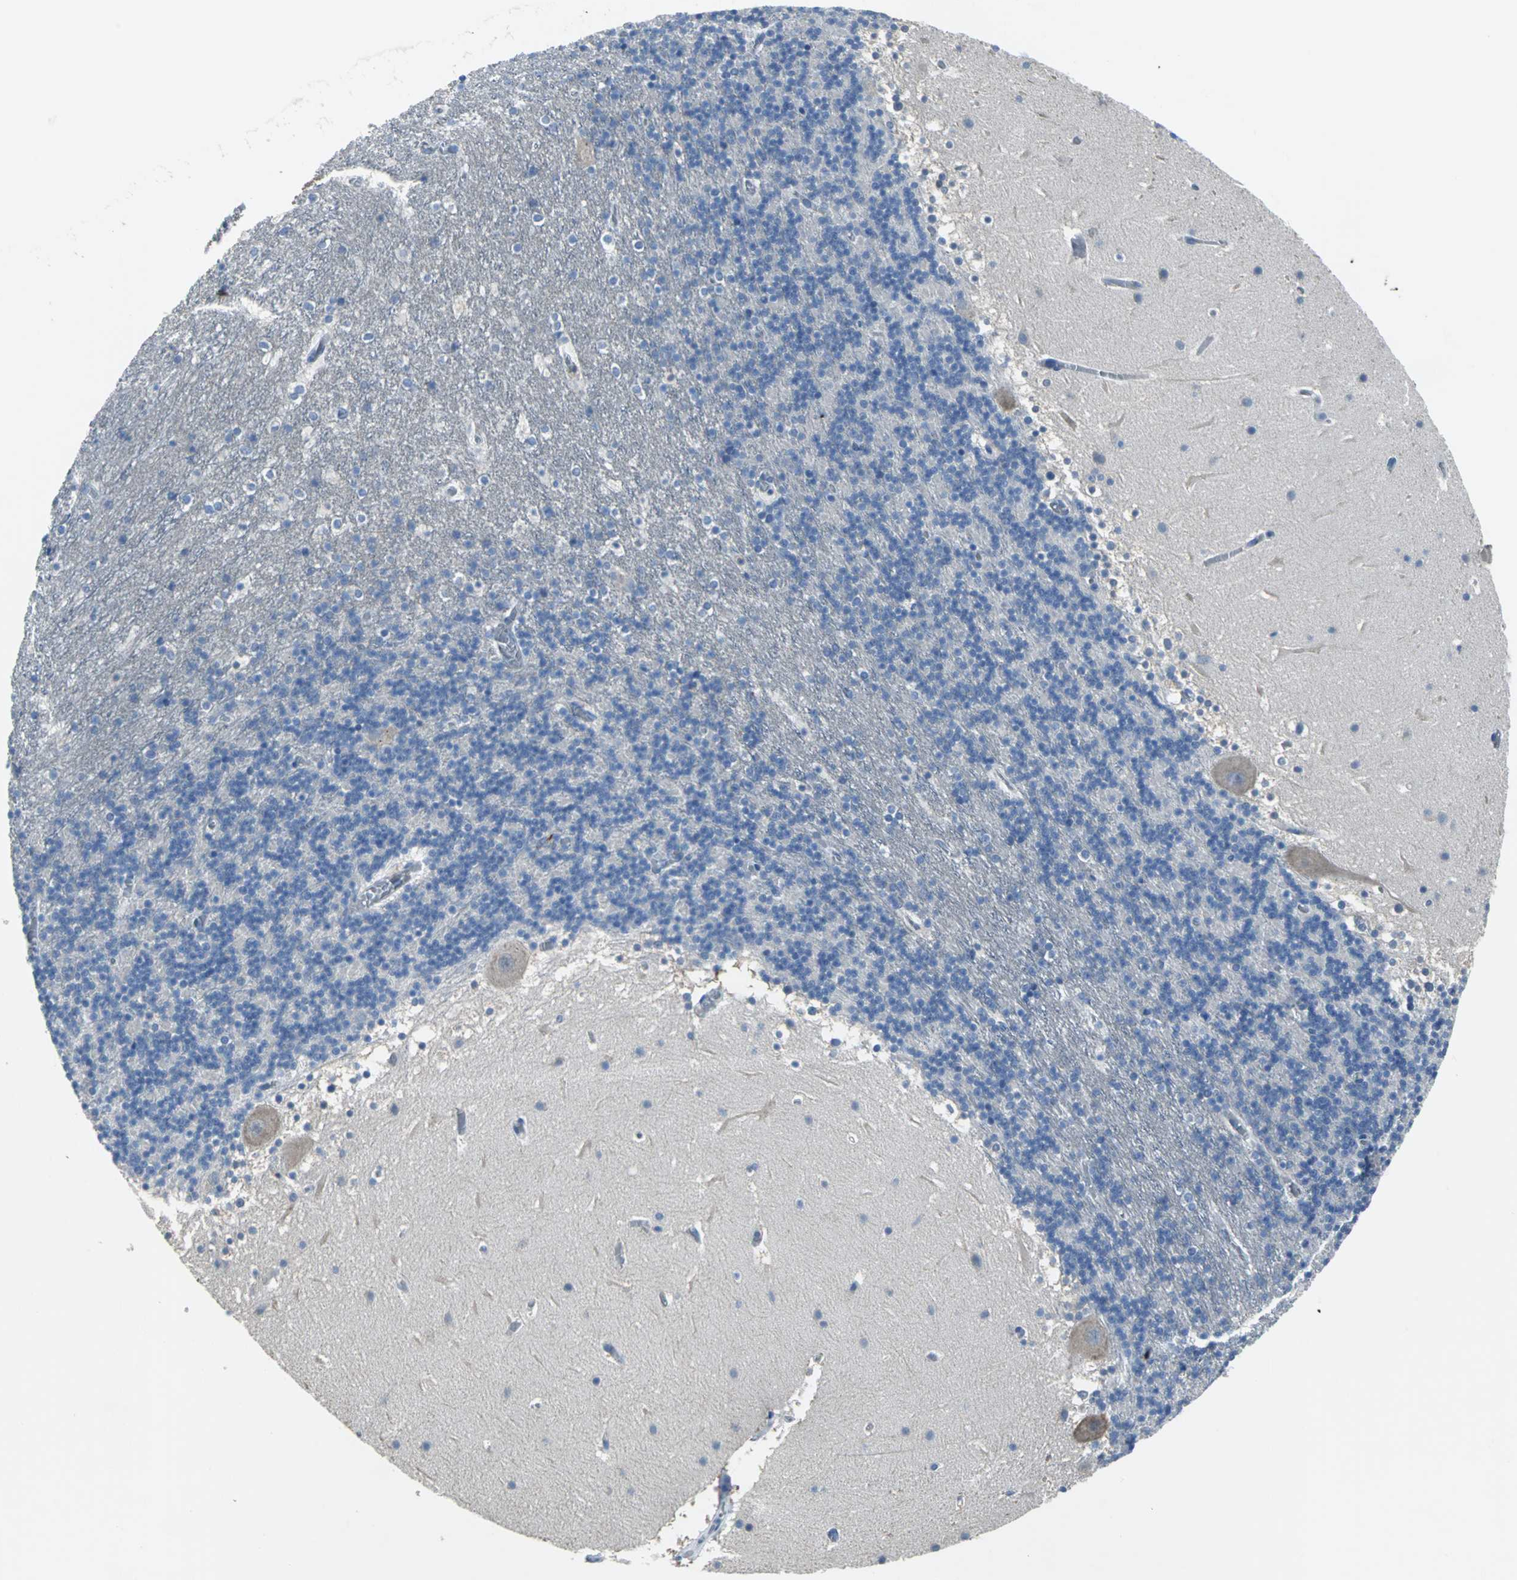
{"staining": {"intensity": "negative", "quantity": "none", "location": "none"}, "tissue": "cerebellum", "cell_type": "Cells in granular layer", "image_type": "normal", "snomed": [{"axis": "morphology", "description": "Normal tissue, NOS"}, {"axis": "topography", "description": "Cerebellum"}], "caption": "This photomicrograph is of normal cerebellum stained with IHC to label a protein in brown with the nuclei are counter-stained blue. There is no positivity in cells in granular layer.", "gene": "EIF5A", "patient": {"sex": "male", "age": 45}}